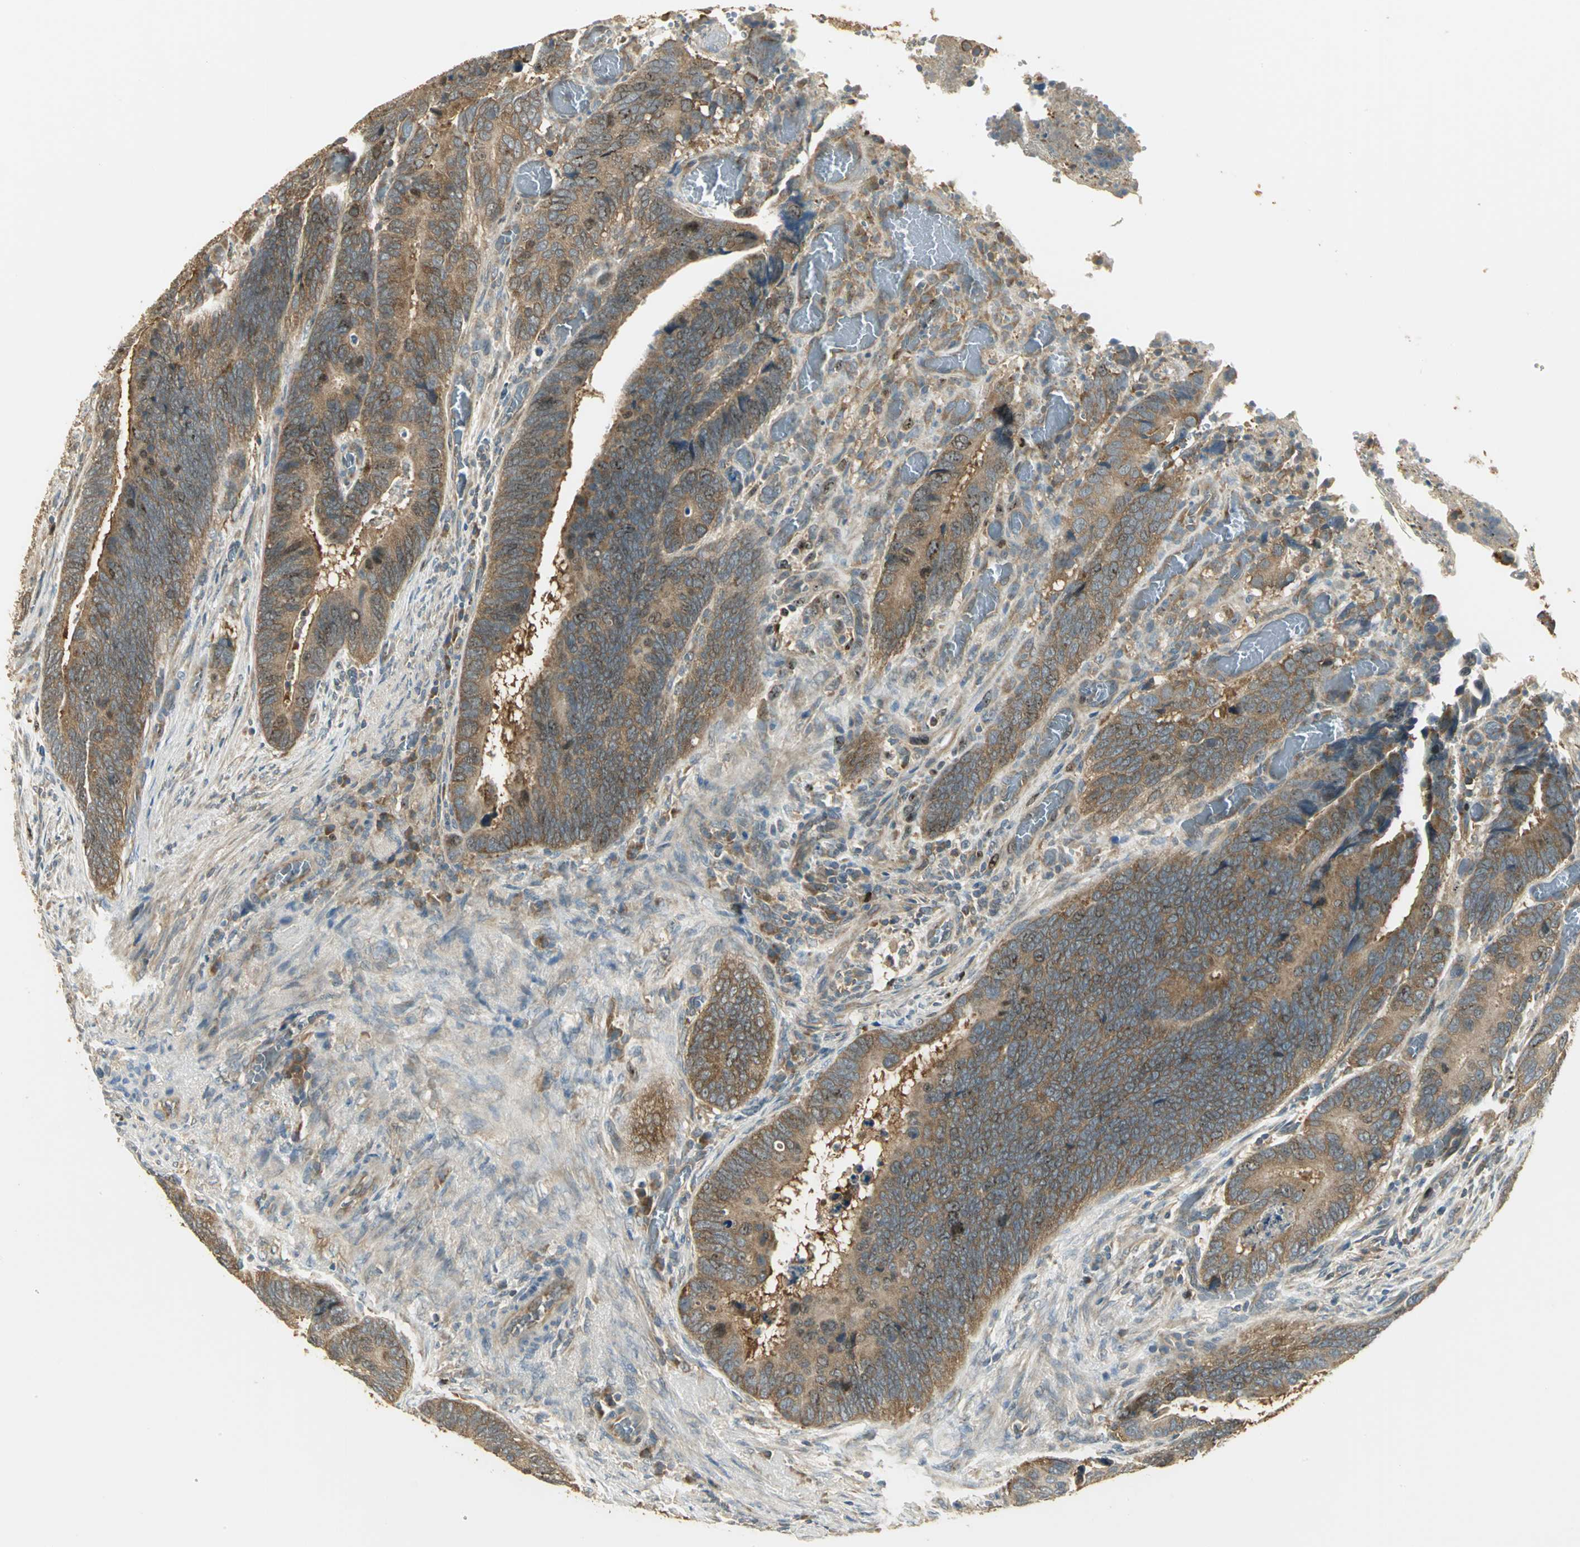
{"staining": {"intensity": "moderate", "quantity": ">75%", "location": "cytoplasmic/membranous"}, "tissue": "colorectal cancer", "cell_type": "Tumor cells", "image_type": "cancer", "snomed": [{"axis": "morphology", "description": "Adenocarcinoma, NOS"}, {"axis": "topography", "description": "Colon"}], "caption": "The image reveals staining of colorectal adenocarcinoma, revealing moderate cytoplasmic/membranous protein staining (brown color) within tumor cells.", "gene": "RARS1", "patient": {"sex": "male", "age": 72}}